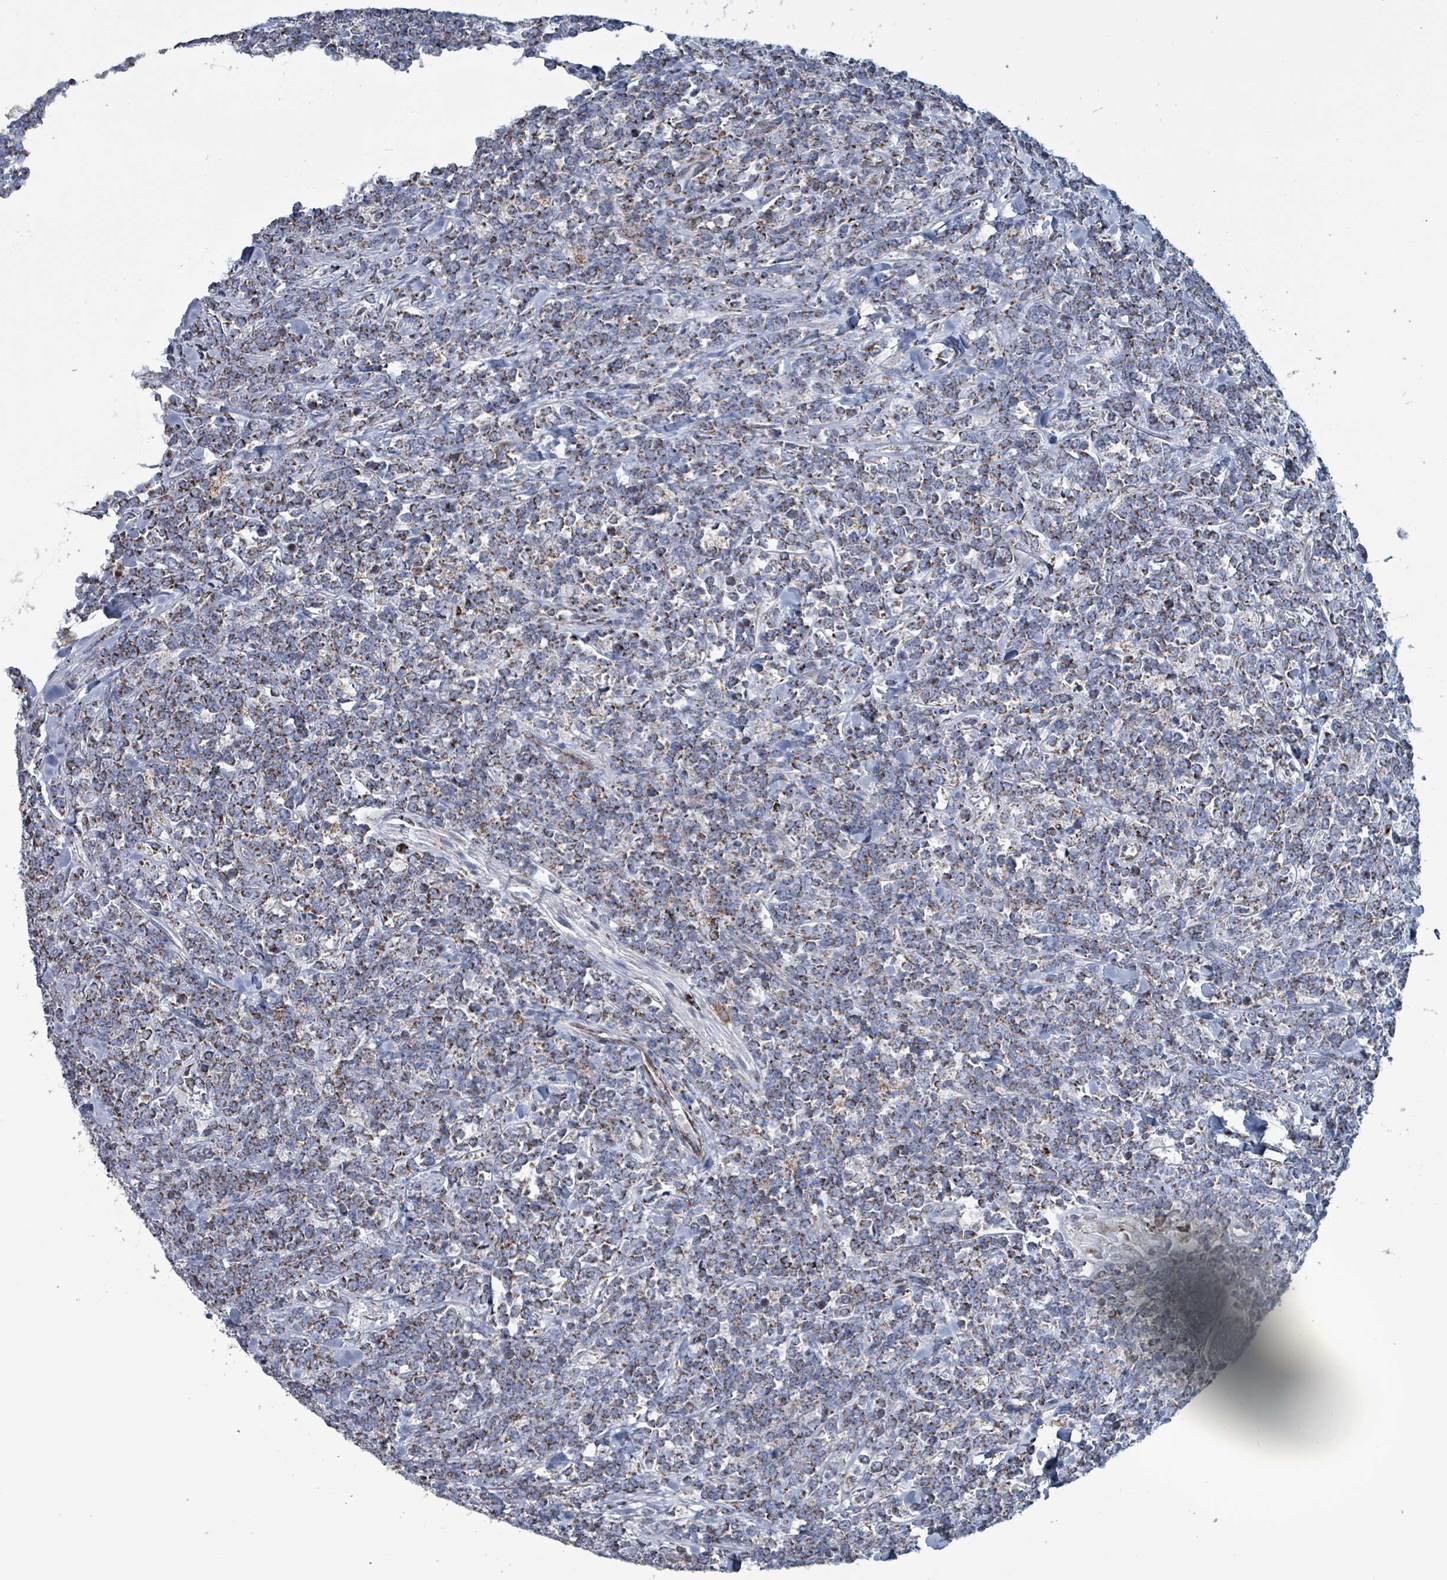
{"staining": {"intensity": "moderate", "quantity": ">75%", "location": "cytoplasmic/membranous"}, "tissue": "lymphoma", "cell_type": "Tumor cells", "image_type": "cancer", "snomed": [{"axis": "morphology", "description": "Malignant lymphoma, non-Hodgkin's type, High grade"}, {"axis": "topography", "description": "Small intestine"}, {"axis": "topography", "description": "Colon"}], "caption": "Immunohistochemical staining of human lymphoma reveals moderate cytoplasmic/membranous protein staining in about >75% of tumor cells. The protein is stained brown, and the nuclei are stained in blue (DAB (3,3'-diaminobenzidine) IHC with brightfield microscopy, high magnification).", "gene": "IDH3B", "patient": {"sex": "male", "age": 8}}